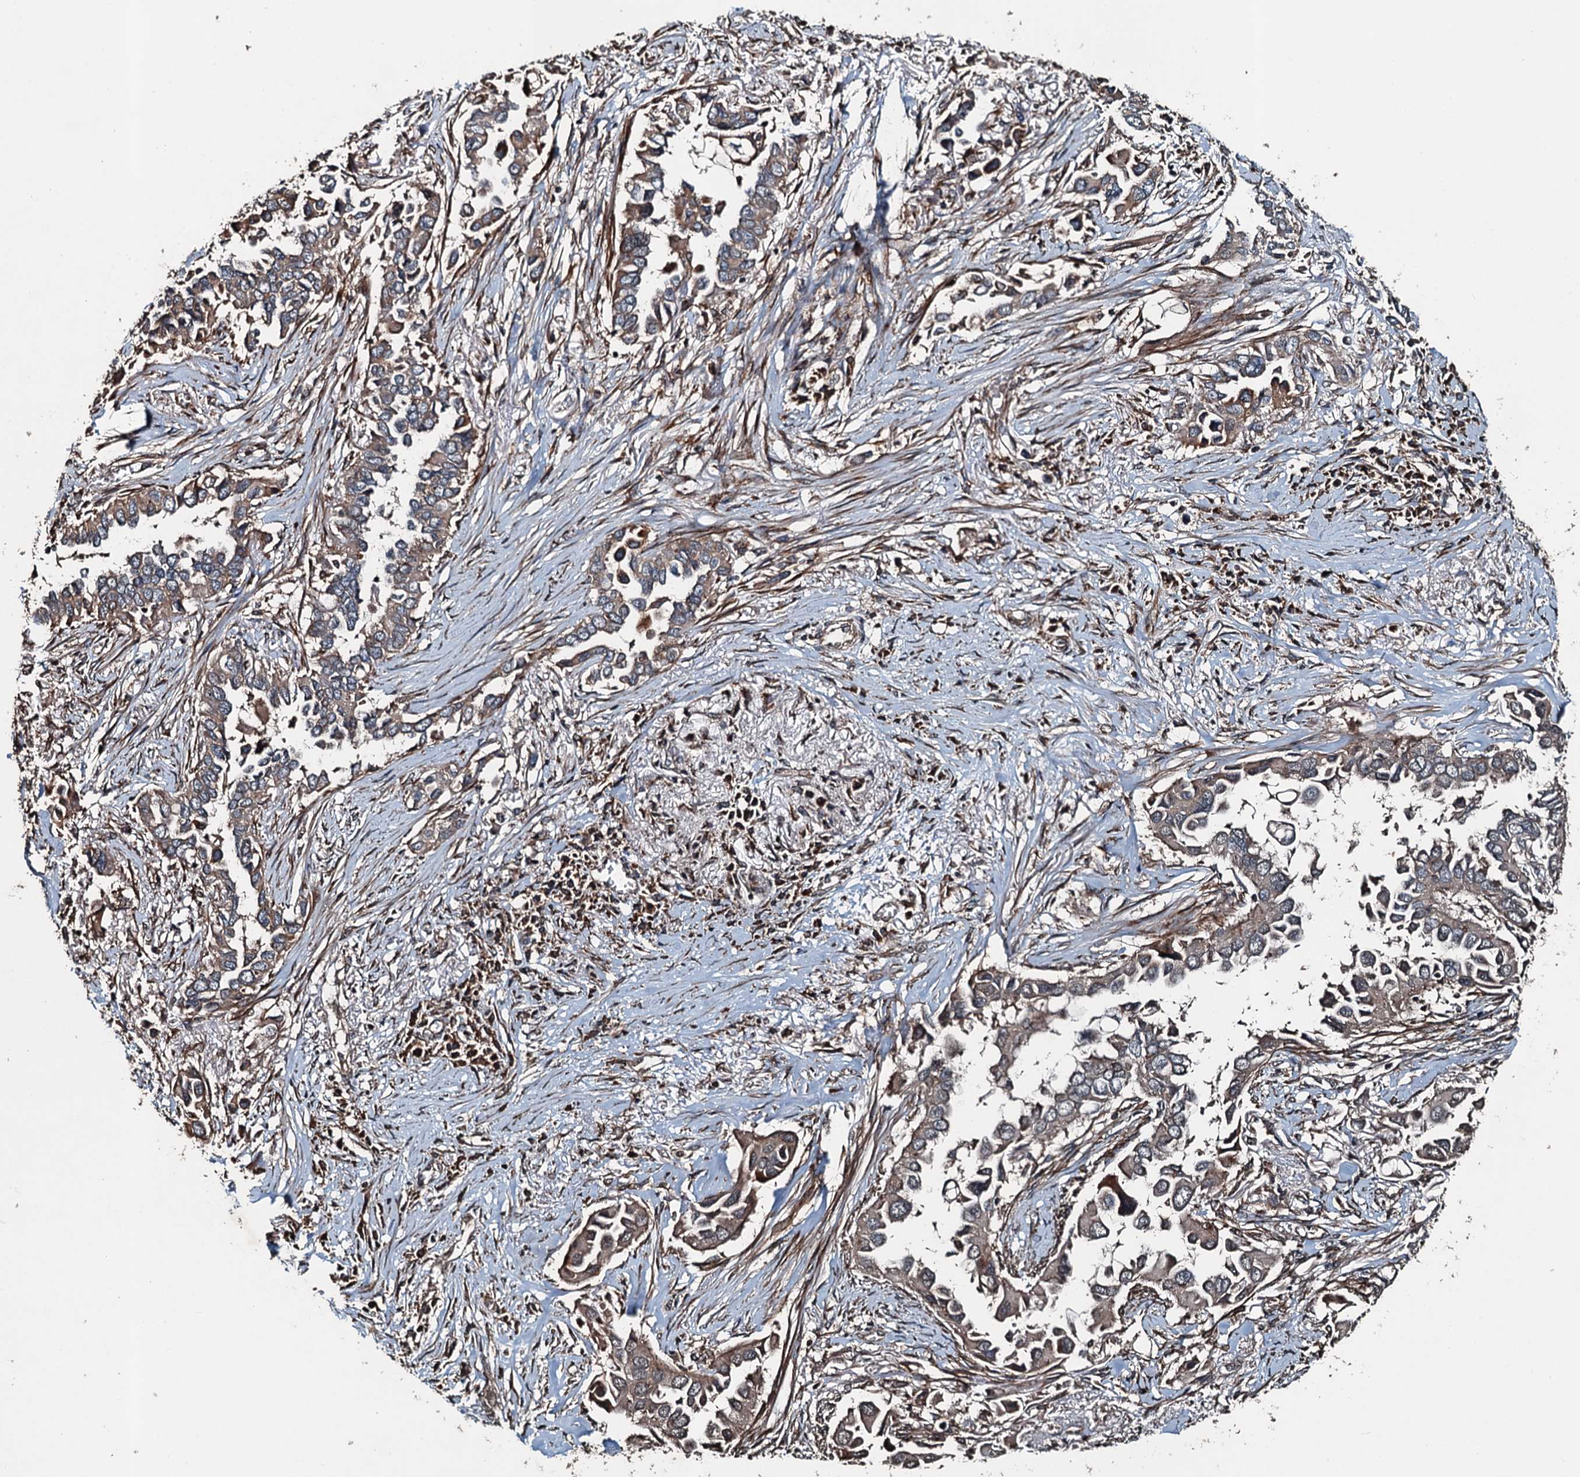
{"staining": {"intensity": "weak", "quantity": "<25%", "location": "cytoplasmic/membranous"}, "tissue": "lung cancer", "cell_type": "Tumor cells", "image_type": "cancer", "snomed": [{"axis": "morphology", "description": "Adenocarcinoma, NOS"}, {"axis": "topography", "description": "Lung"}], "caption": "The image shows no significant expression in tumor cells of adenocarcinoma (lung).", "gene": "TCTN1", "patient": {"sex": "female", "age": 76}}